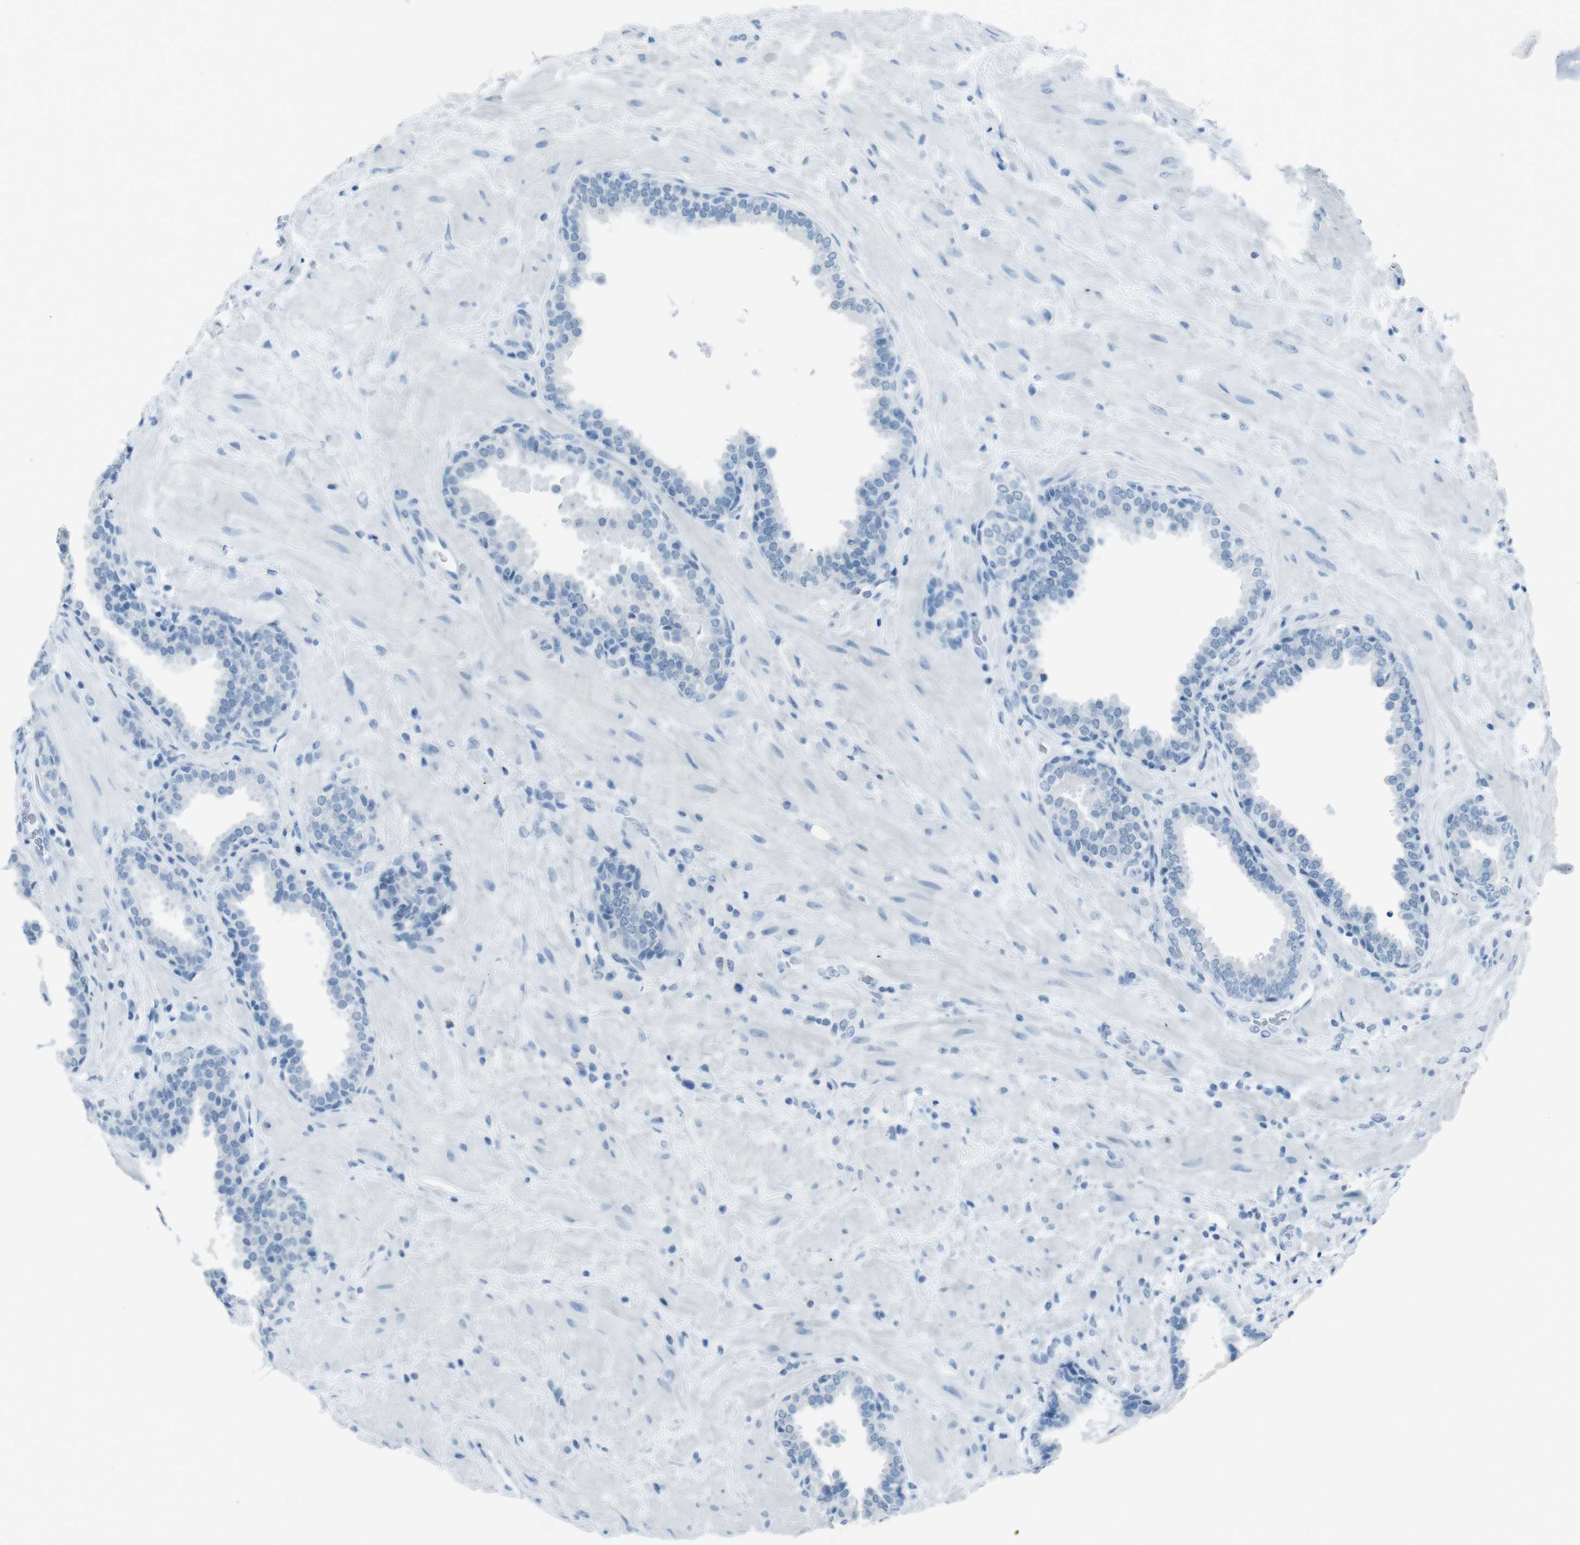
{"staining": {"intensity": "negative", "quantity": "none", "location": "none"}, "tissue": "prostate", "cell_type": "Glandular cells", "image_type": "normal", "snomed": [{"axis": "morphology", "description": "Normal tissue, NOS"}, {"axis": "topography", "description": "Prostate"}], "caption": "A high-resolution micrograph shows IHC staining of normal prostate, which exhibits no significant staining in glandular cells.", "gene": "TMEM207", "patient": {"sex": "male", "age": 51}}